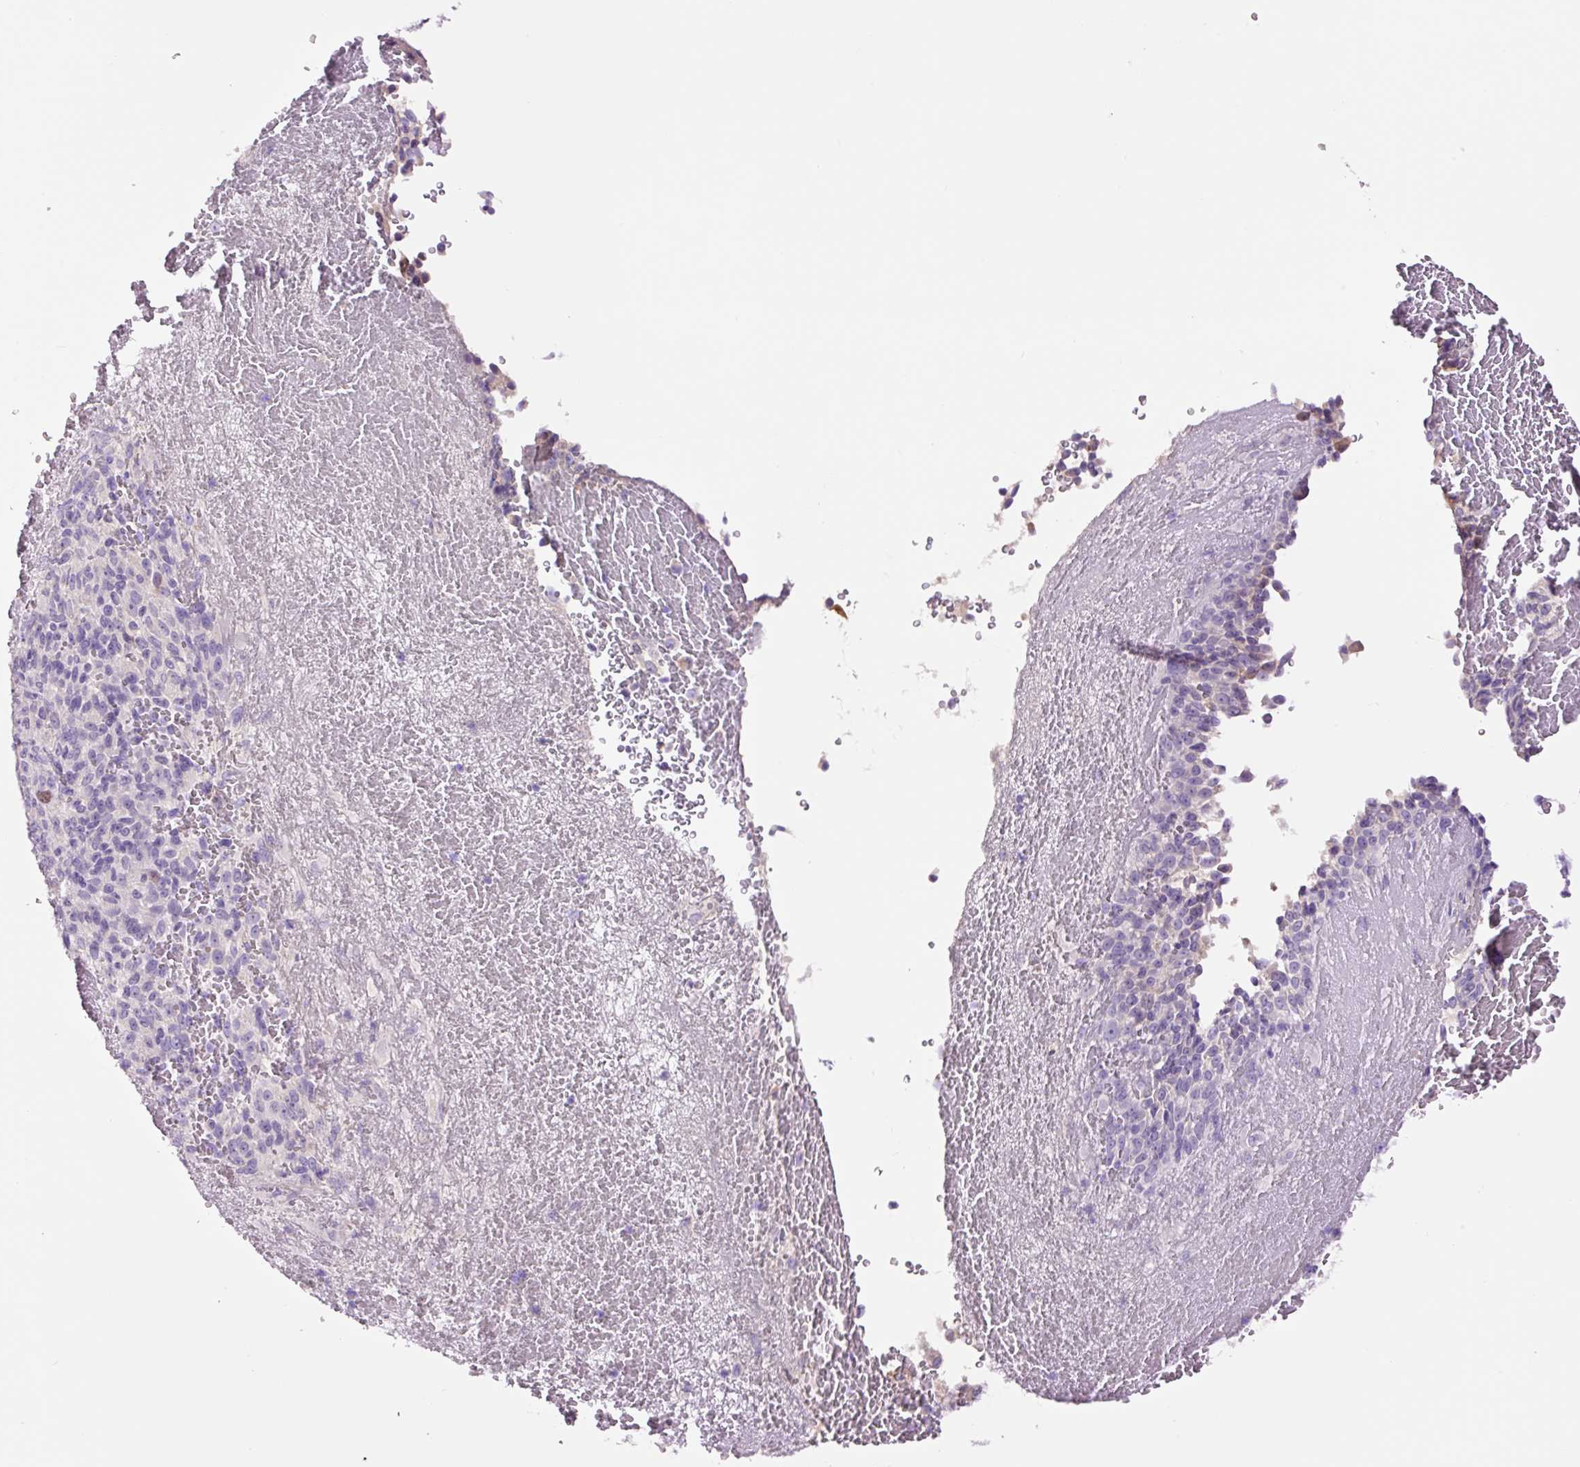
{"staining": {"intensity": "negative", "quantity": "none", "location": "none"}, "tissue": "melanoma", "cell_type": "Tumor cells", "image_type": "cancer", "snomed": [{"axis": "morphology", "description": "Malignant melanoma, Metastatic site"}, {"axis": "topography", "description": "Brain"}], "caption": "DAB (3,3'-diaminobenzidine) immunohistochemical staining of human malignant melanoma (metastatic site) exhibits no significant expression in tumor cells.", "gene": "DPPA4", "patient": {"sex": "female", "age": 56}}